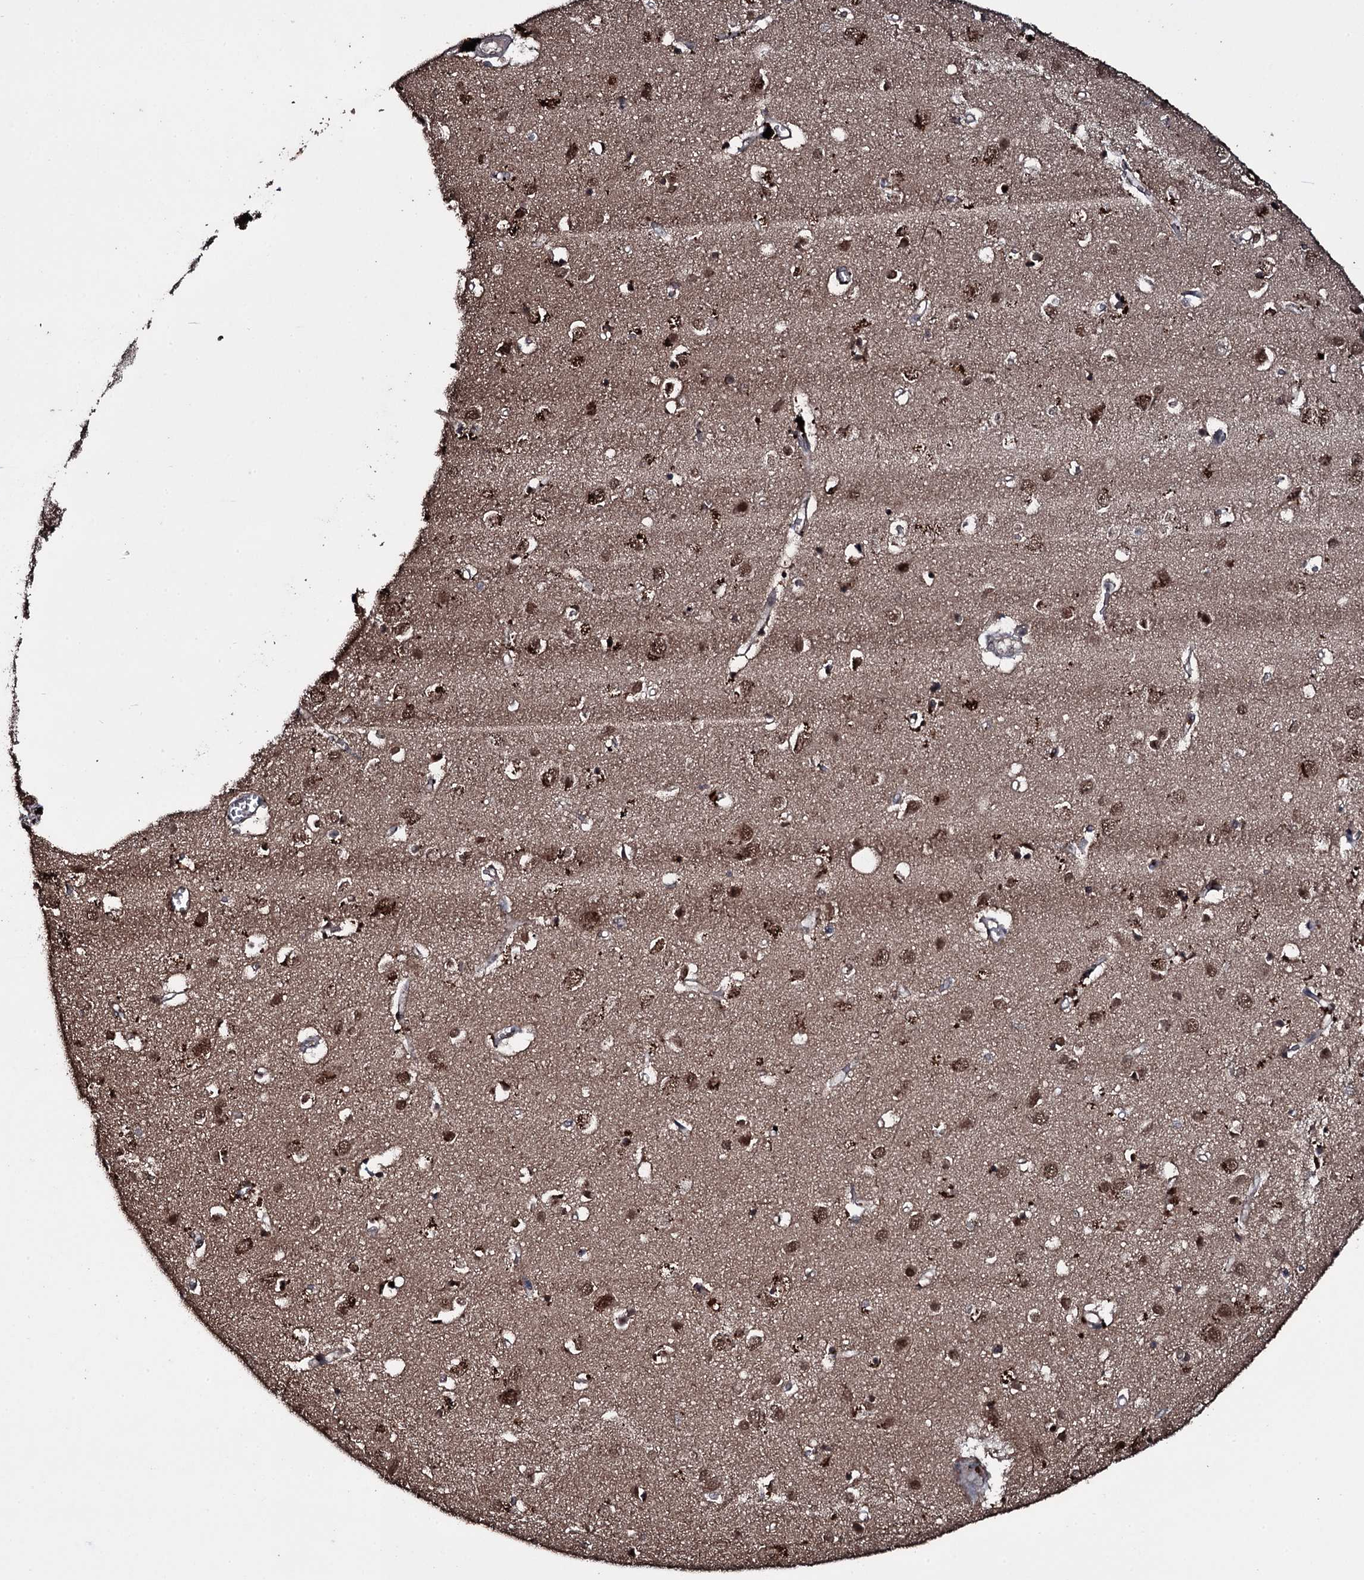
{"staining": {"intensity": "negative", "quantity": "none", "location": "none"}, "tissue": "cerebral cortex", "cell_type": "Endothelial cells", "image_type": "normal", "snomed": [{"axis": "morphology", "description": "Normal tissue, NOS"}, {"axis": "topography", "description": "Cerebral cortex"}], "caption": "Immunohistochemistry (IHC) photomicrograph of unremarkable cerebral cortex stained for a protein (brown), which displays no positivity in endothelial cells.", "gene": "MRPS31", "patient": {"sex": "female", "age": 64}}